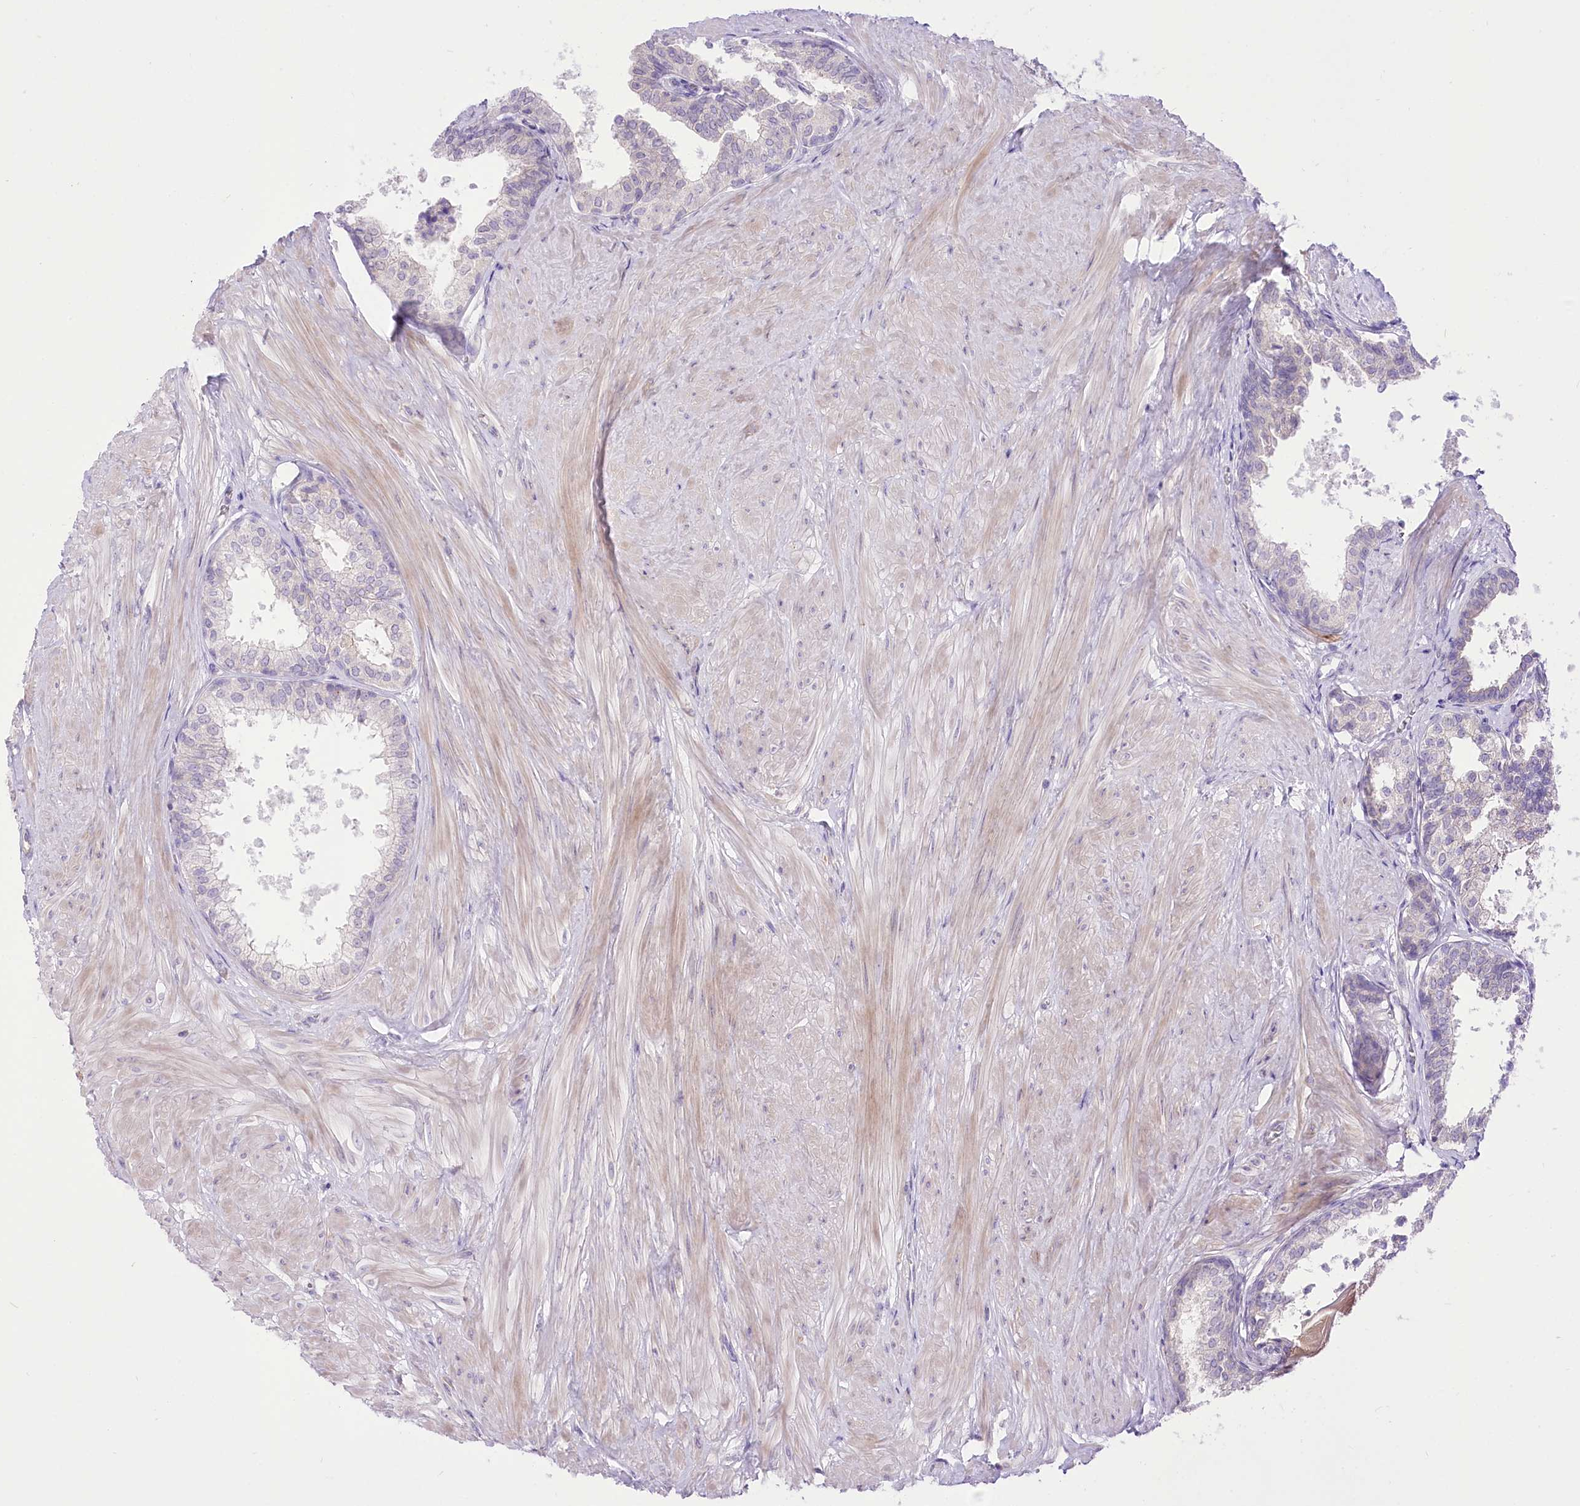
{"staining": {"intensity": "negative", "quantity": "none", "location": "none"}, "tissue": "prostate", "cell_type": "Glandular cells", "image_type": "normal", "snomed": [{"axis": "morphology", "description": "Normal tissue, NOS"}, {"axis": "topography", "description": "Prostate"}], "caption": "Micrograph shows no protein expression in glandular cells of normal prostate. (DAB immunohistochemistry, high magnification).", "gene": "HELT", "patient": {"sex": "male", "age": 48}}